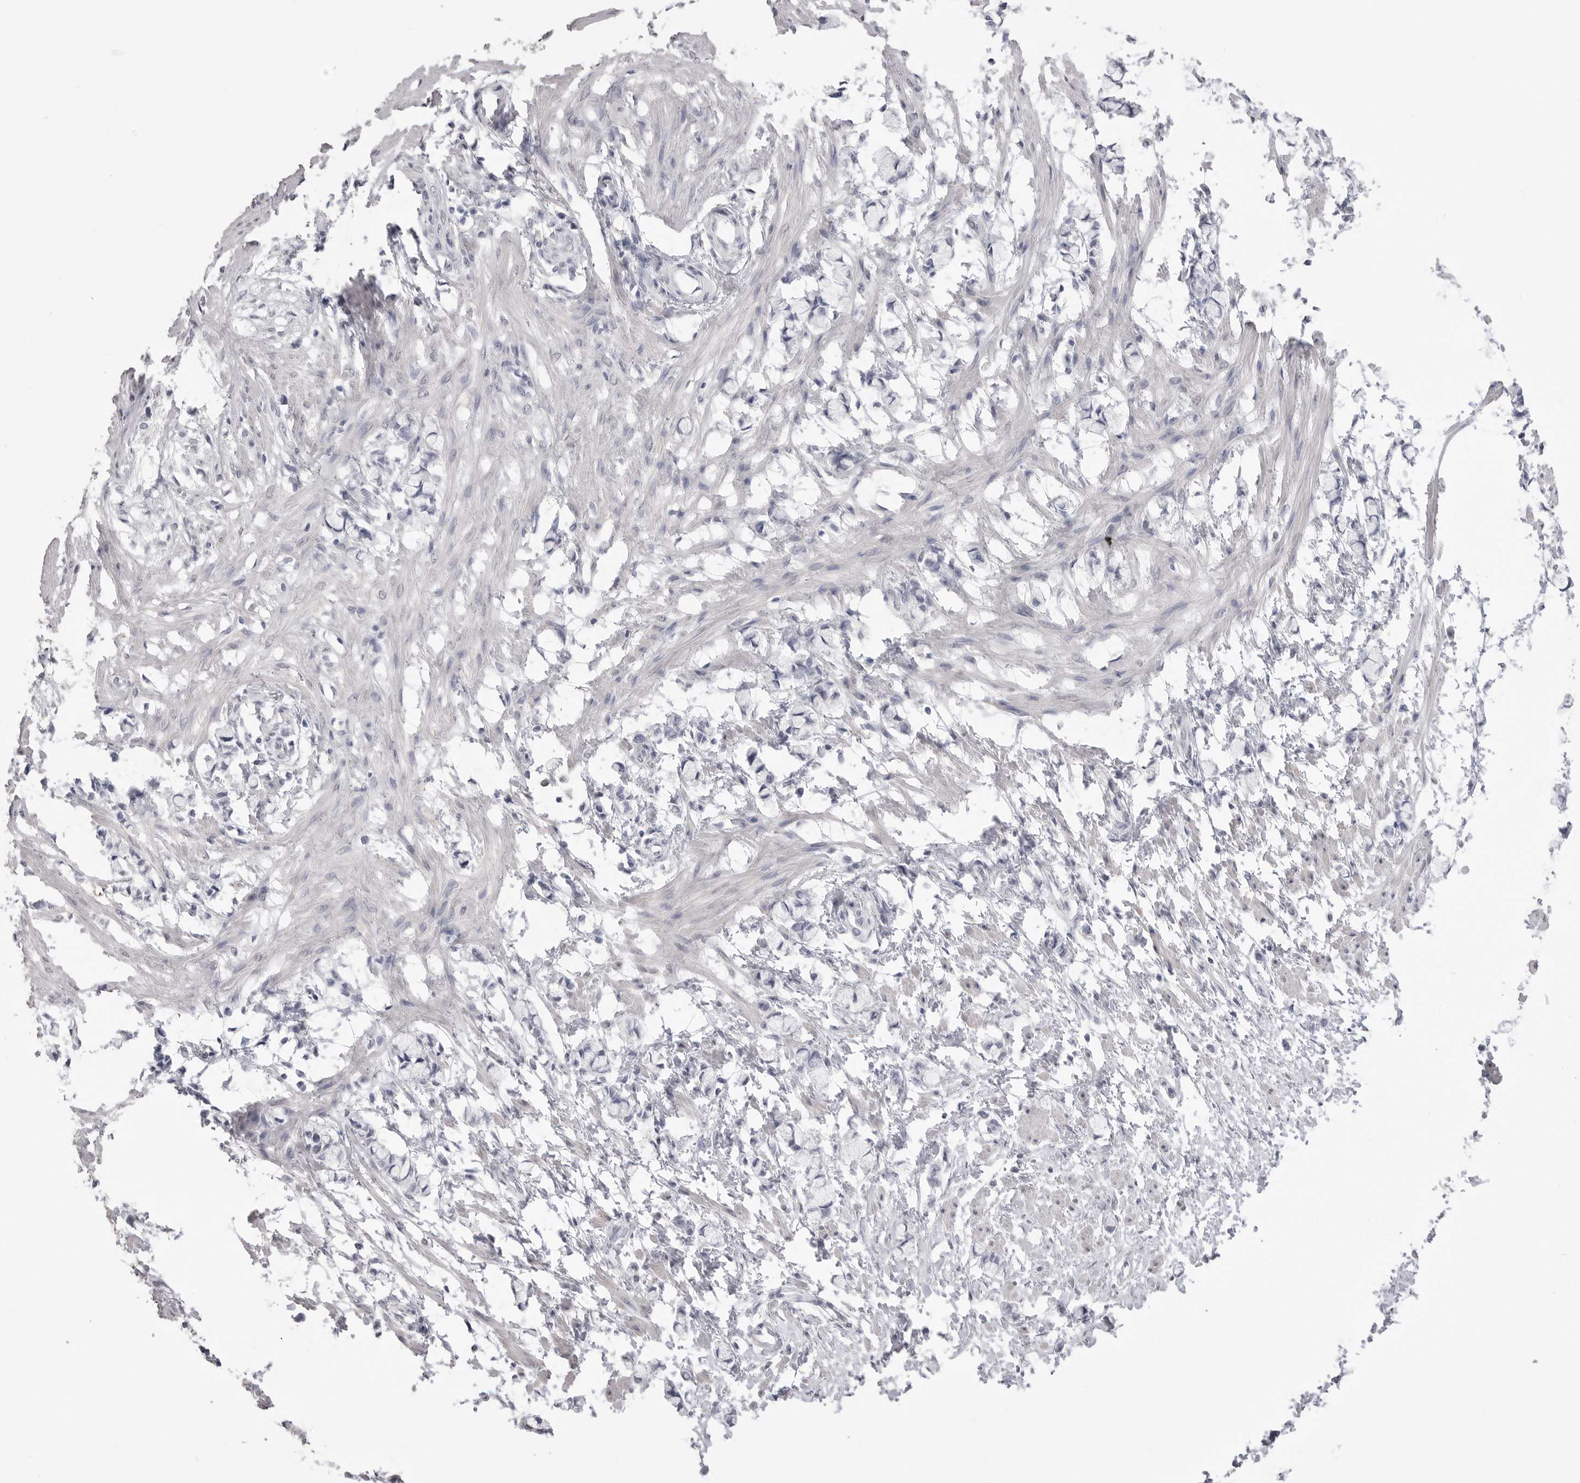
{"staining": {"intensity": "negative", "quantity": "none", "location": "none"}, "tissue": "smooth muscle", "cell_type": "Smooth muscle cells", "image_type": "normal", "snomed": [{"axis": "morphology", "description": "Normal tissue, NOS"}, {"axis": "morphology", "description": "Adenocarcinoma, NOS"}, {"axis": "topography", "description": "Smooth muscle"}, {"axis": "topography", "description": "Colon"}], "caption": "This is an immunohistochemistry photomicrograph of unremarkable smooth muscle. There is no expression in smooth muscle cells.", "gene": "ICAM5", "patient": {"sex": "male", "age": 14}}